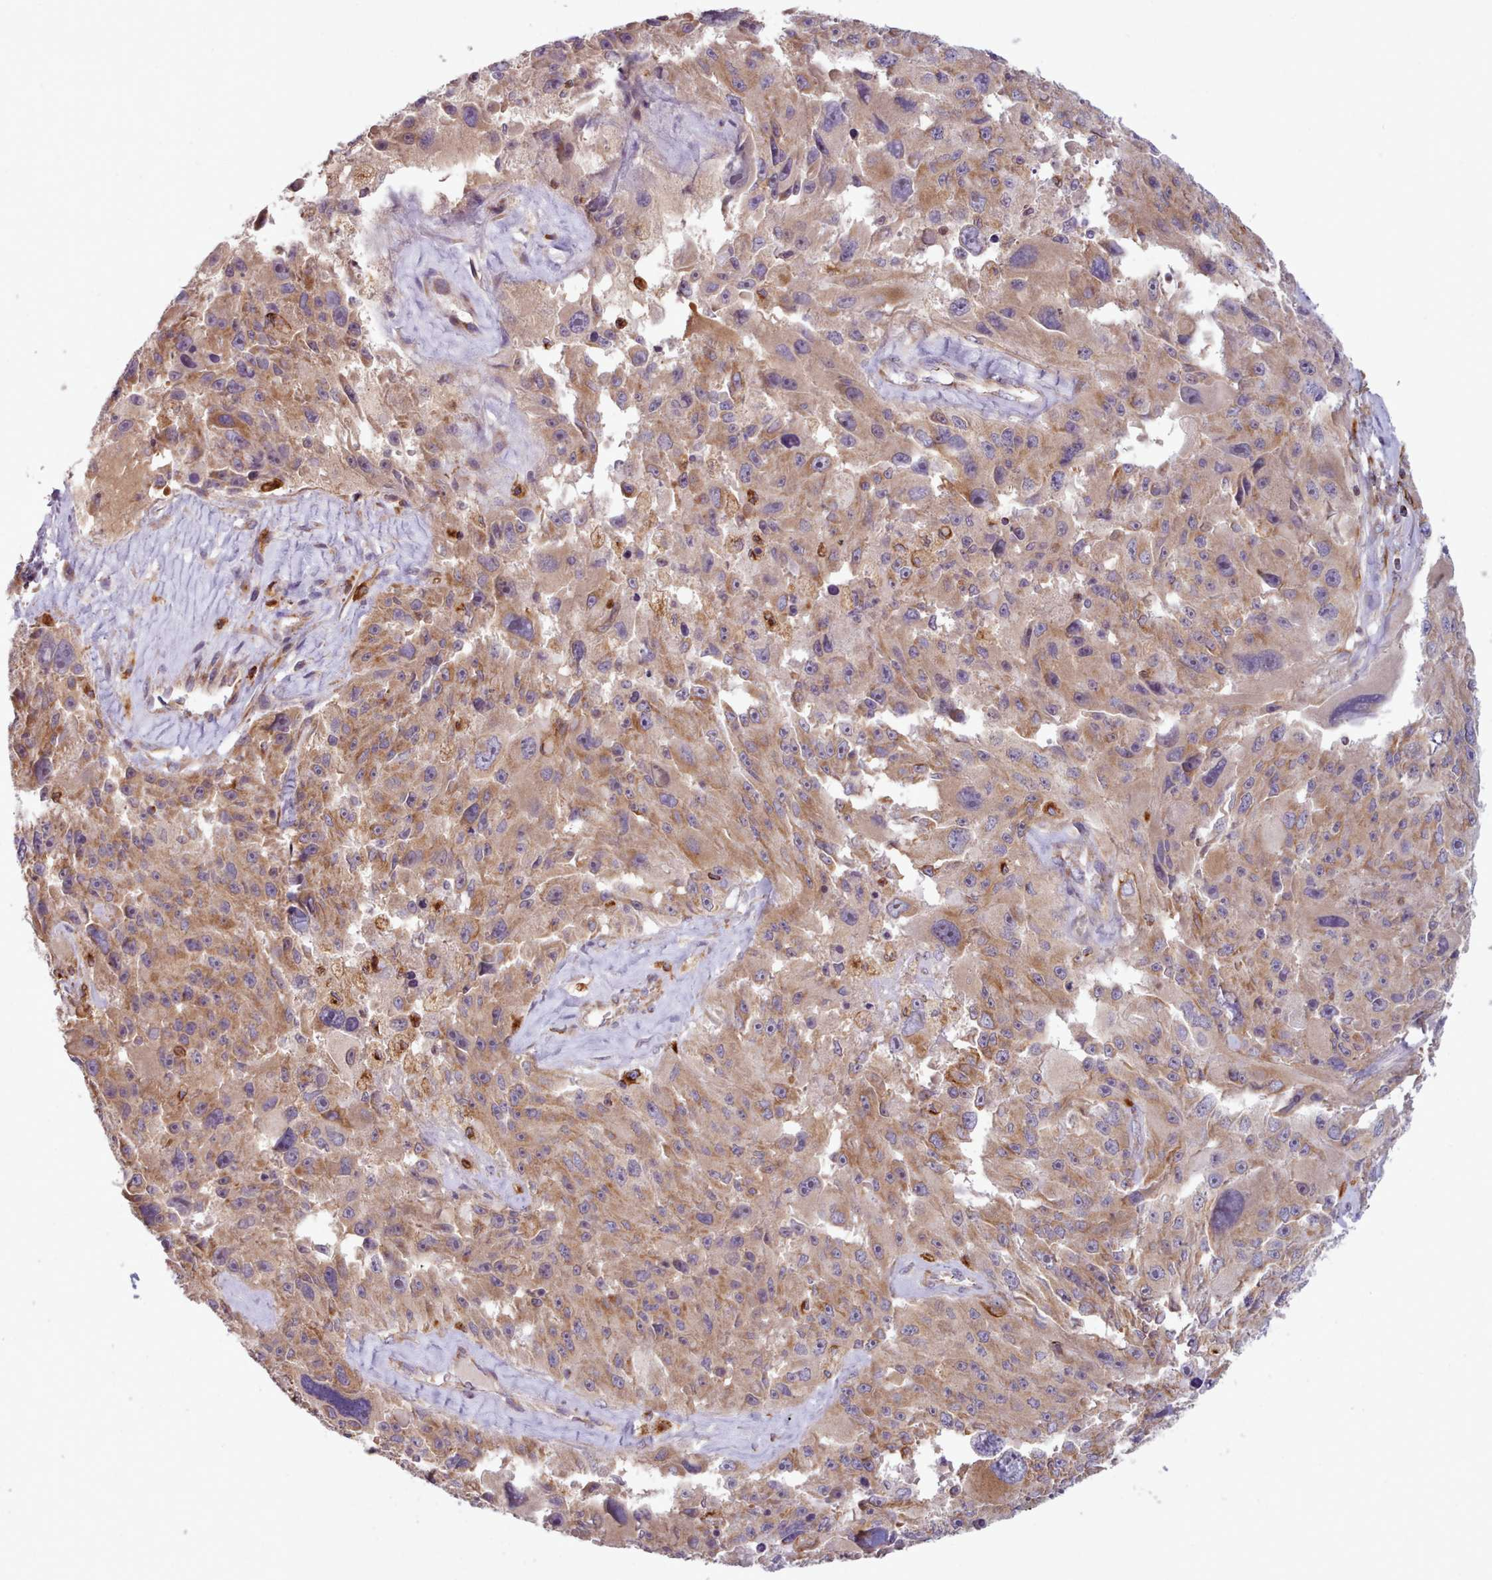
{"staining": {"intensity": "moderate", "quantity": "25%-75%", "location": "cytoplasmic/membranous"}, "tissue": "melanoma", "cell_type": "Tumor cells", "image_type": "cancer", "snomed": [{"axis": "morphology", "description": "Malignant melanoma, Metastatic site"}, {"axis": "topography", "description": "Lymph node"}], "caption": "Protein expression analysis of melanoma demonstrates moderate cytoplasmic/membranous expression in about 25%-75% of tumor cells.", "gene": "CRYBG1", "patient": {"sex": "male", "age": 62}}